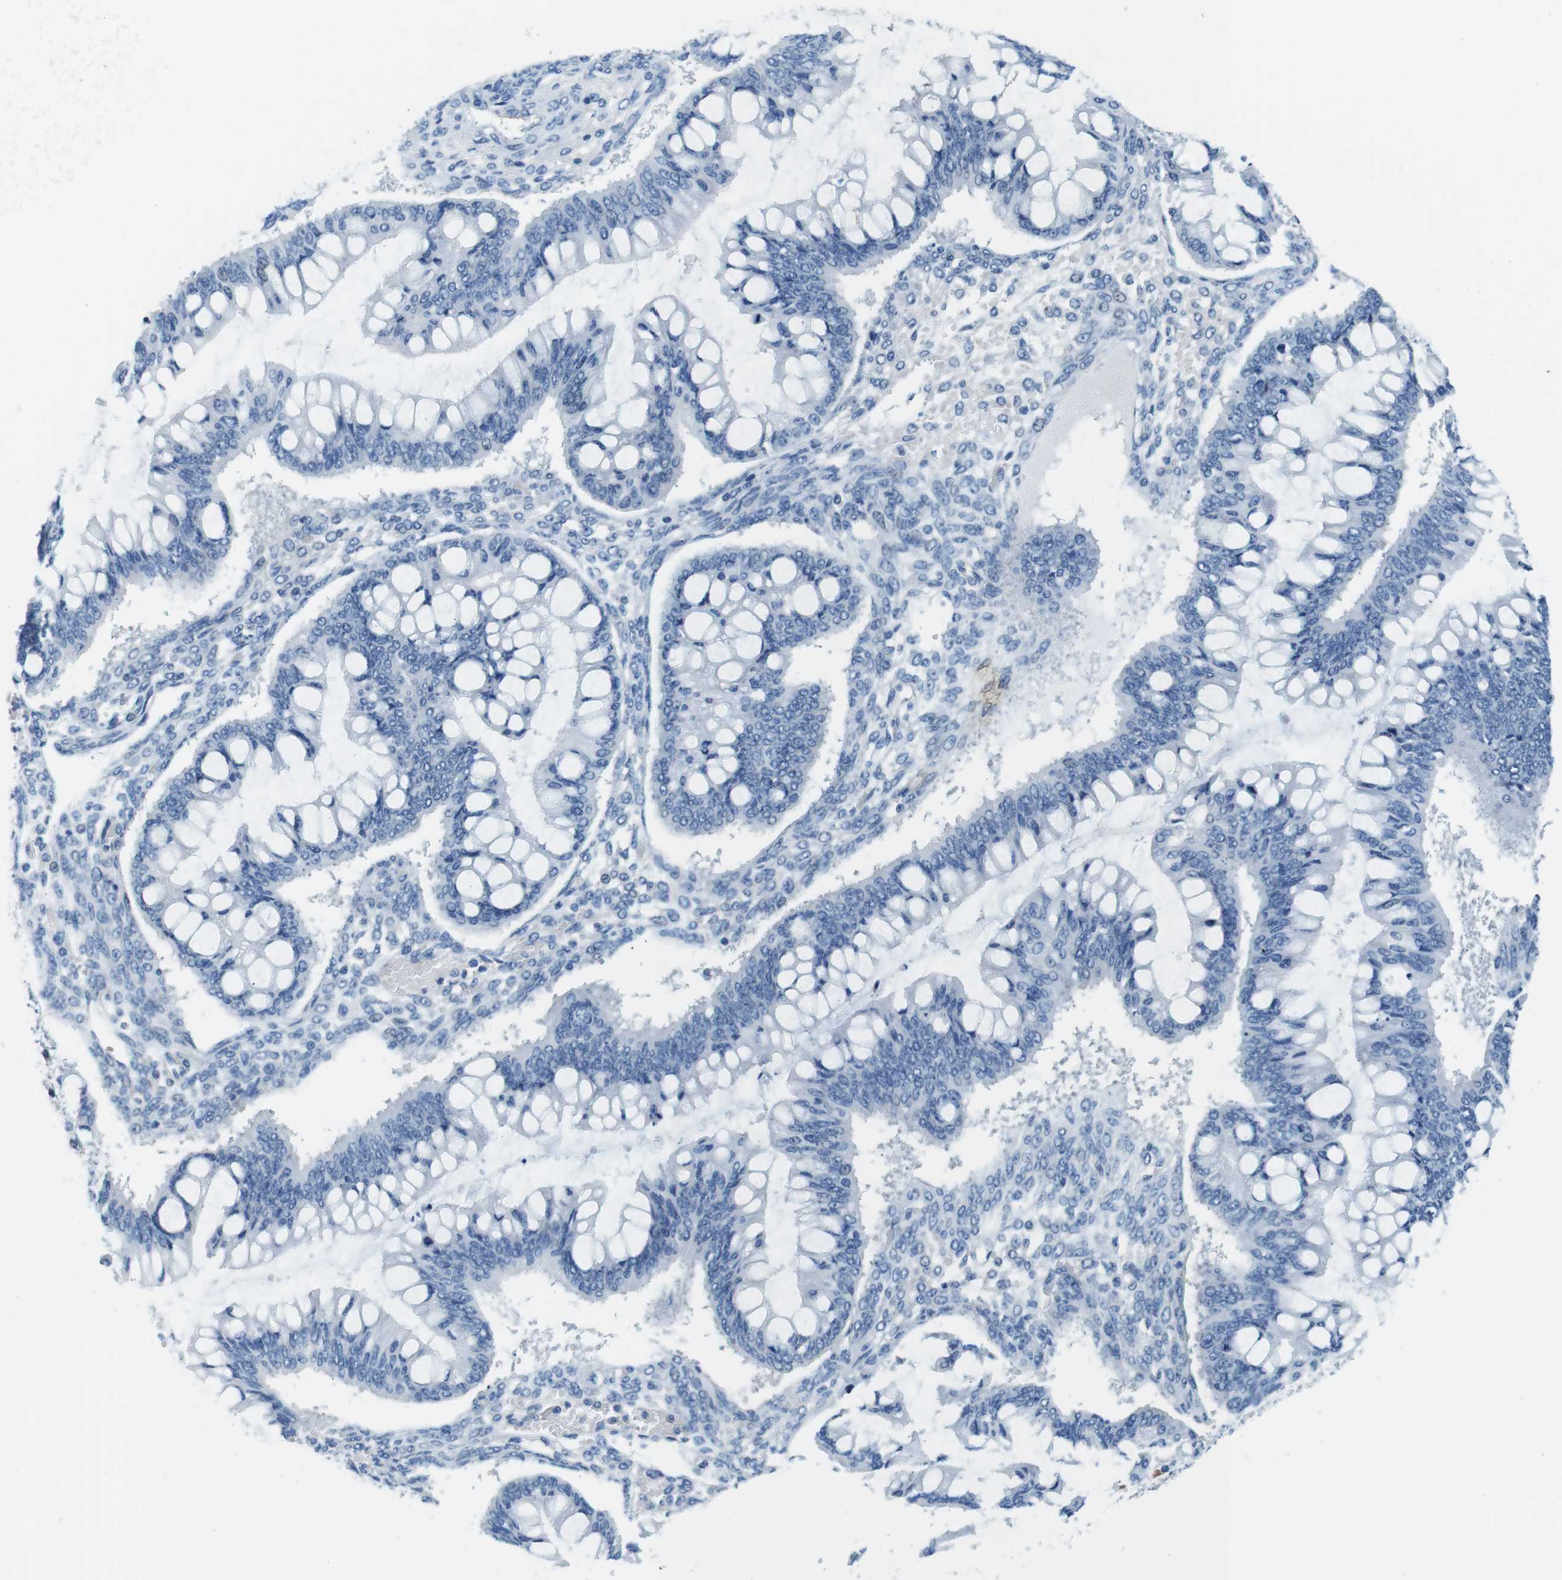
{"staining": {"intensity": "negative", "quantity": "none", "location": "none"}, "tissue": "ovarian cancer", "cell_type": "Tumor cells", "image_type": "cancer", "snomed": [{"axis": "morphology", "description": "Cystadenocarcinoma, mucinous, NOS"}, {"axis": "topography", "description": "Ovary"}], "caption": "Immunohistochemical staining of ovarian mucinous cystadenocarcinoma reveals no significant staining in tumor cells. The staining was performed using DAB (3,3'-diaminobenzidine) to visualize the protein expression in brown, while the nuclei were stained in blue with hematoxylin (Magnification: 20x).", "gene": "EIF2B5", "patient": {"sex": "female", "age": 73}}